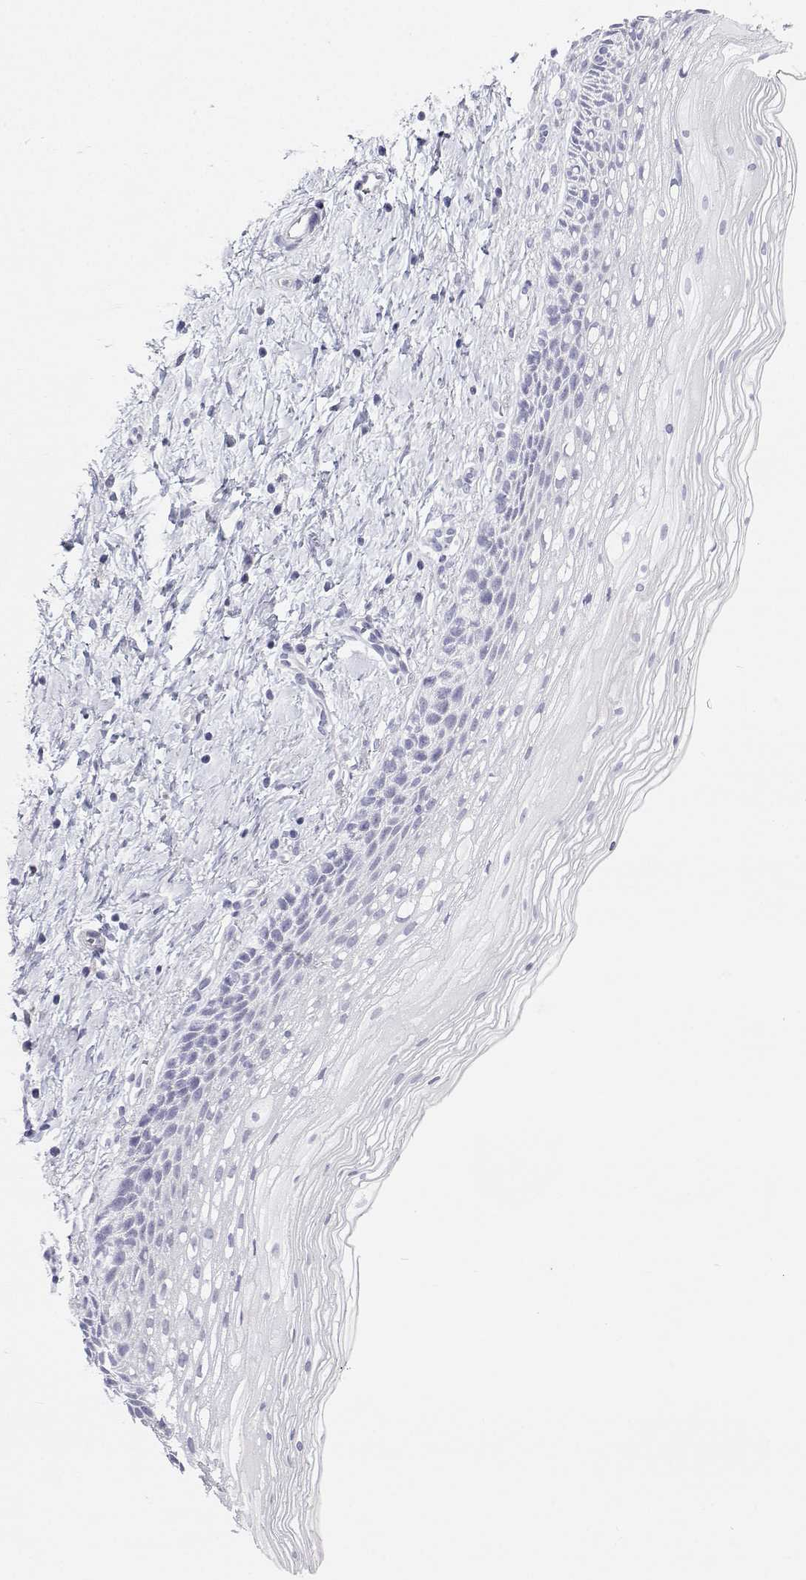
{"staining": {"intensity": "negative", "quantity": "none", "location": "none"}, "tissue": "cervix", "cell_type": "Glandular cells", "image_type": "normal", "snomed": [{"axis": "morphology", "description": "Normal tissue, NOS"}, {"axis": "topography", "description": "Cervix"}], "caption": "An image of cervix stained for a protein demonstrates no brown staining in glandular cells. (Brightfield microscopy of DAB immunohistochemistry (IHC) at high magnification).", "gene": "TTN", "patient": {"sex": "female", "age": 34}}